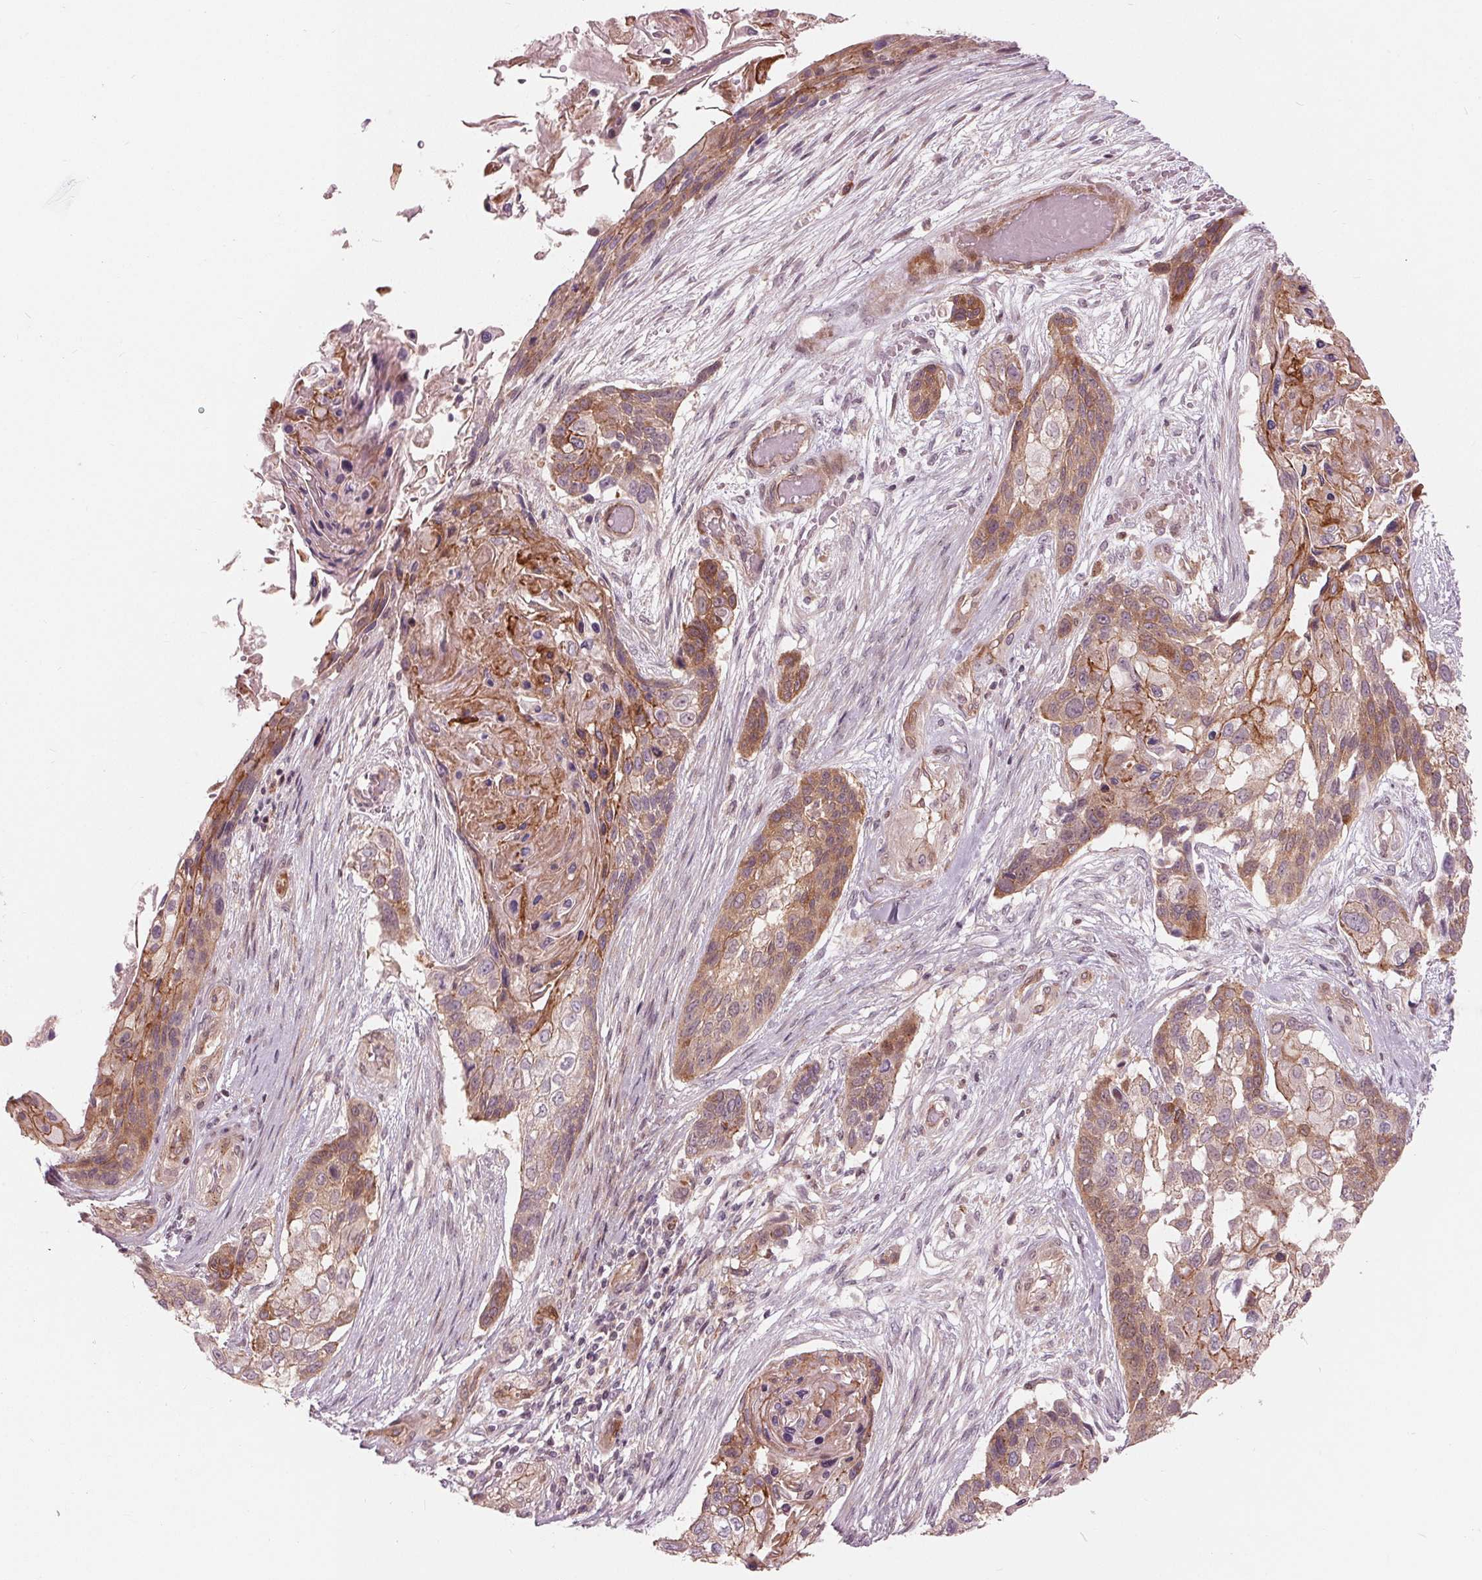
{"staining": {"intensity": "moderate", "quantity": "25%-75%", "location": "cytoplasmic/membranous"}, "tissue": "lung cancer", "cell_type": "Tumor cells", "image_type": "cancer", "snomed": [{"axis": "morphology", "description": "Squamous cell carcinoma, NOS"}, {"axis": "topography", "description": "Lung"}], "caption": "IHC (DAB) staining of squamous cell carcinoma (lung) demonstrates moderate cytoplasmic/membranous protein expression in about 25%-75% of tumor cells. The protein is shown in brown color, while the nuclei are stained blue.", "gene": "TXNIP", "patient": {"sex": "male", "age": 69}}